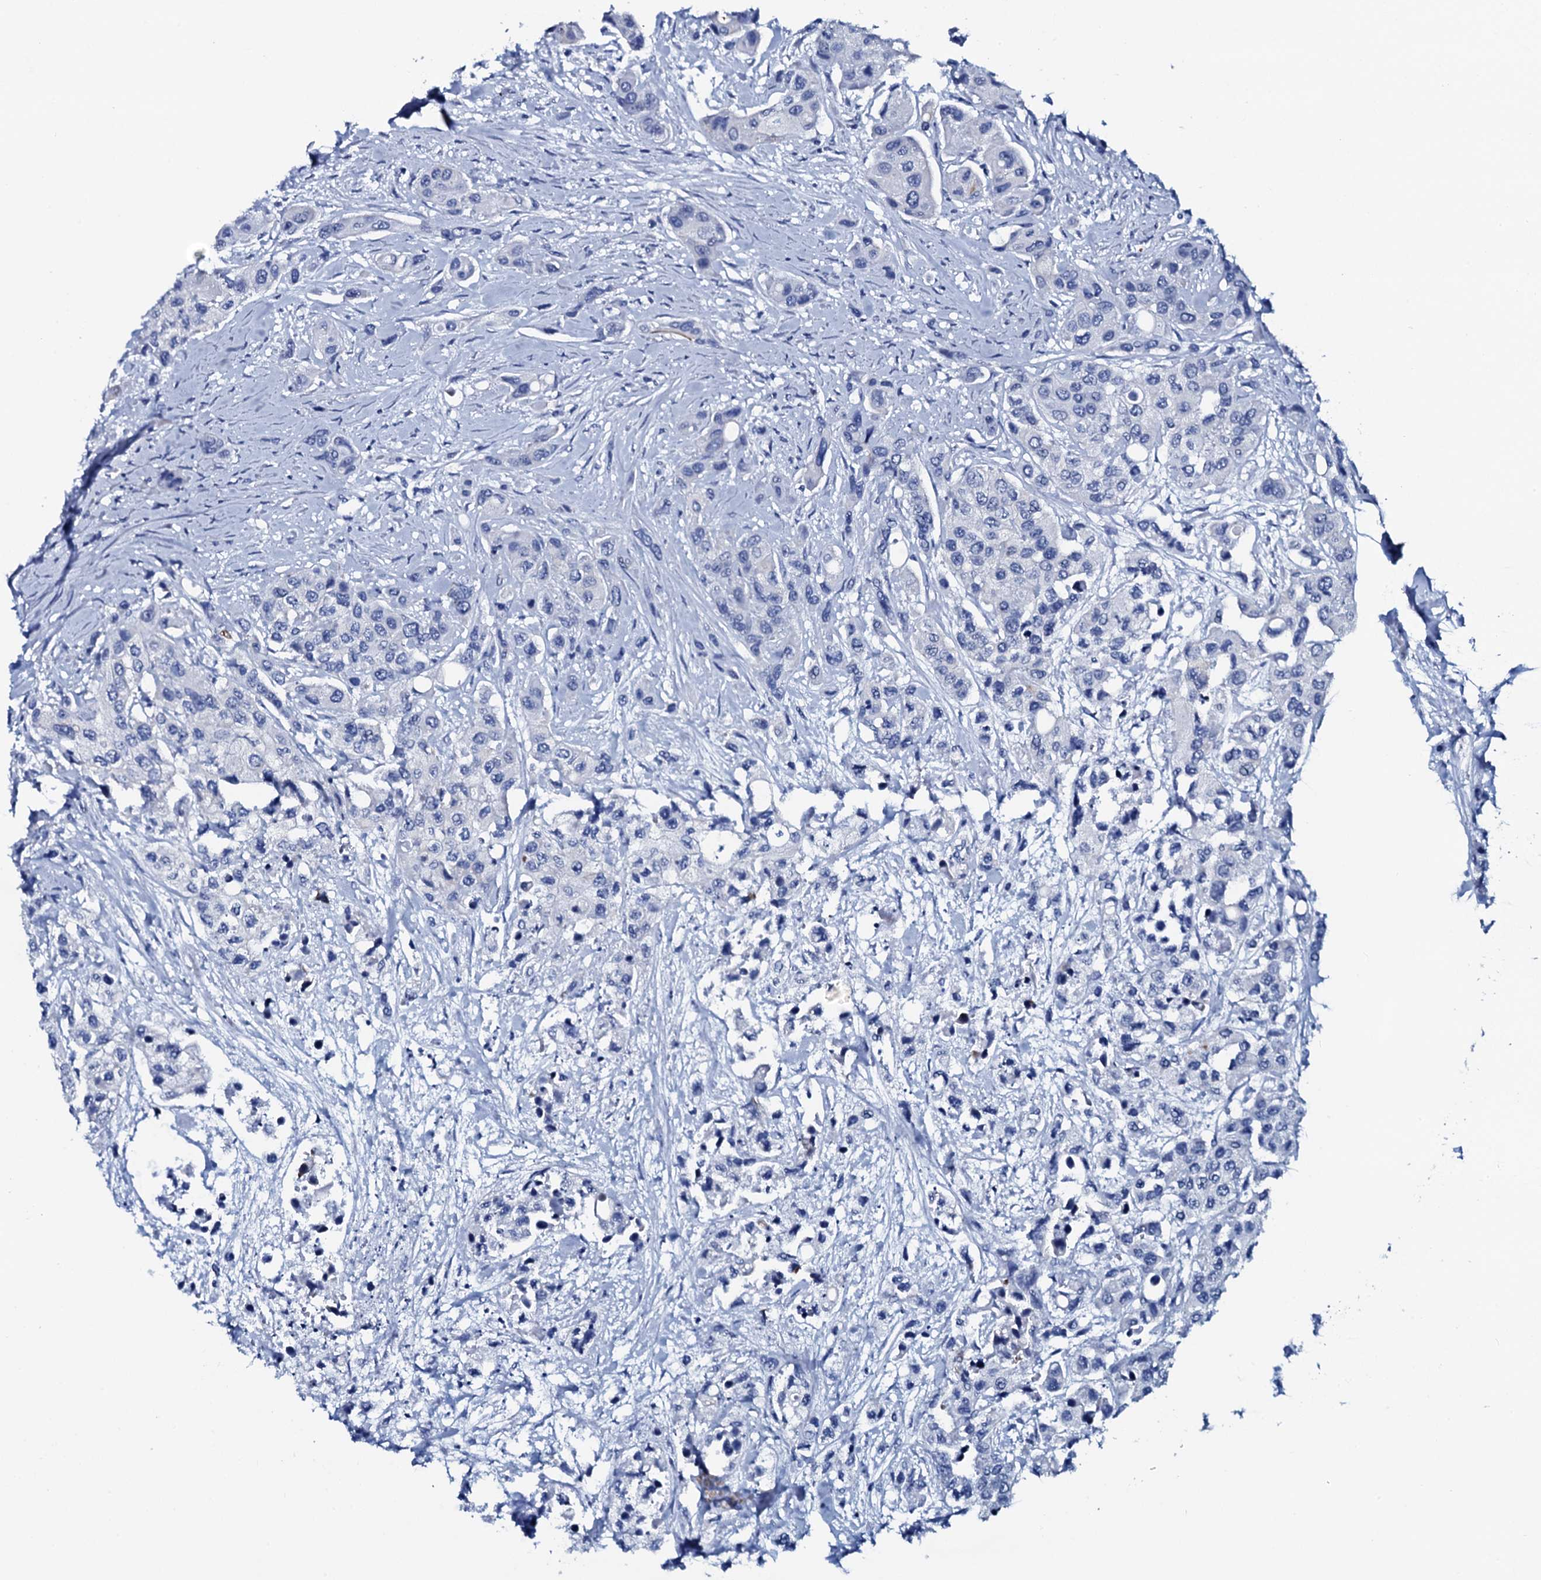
{"staining": {"intensity": "negative", "quantity": "none", "location": "none"}, "tissue": "urothelial cancer", "cell_type": "Tumor cells", "image_type": "cancer", "snomed": [{"axis": "morphology", "description": "Normal tissue, NOS"}, {"axis": "morphology", "description": "Urothelial carcinoma, High grade"}, {"axis": "topography", "description": "Vascular tissue"}, {"axis": "topography", "description": "Urinary bladder"}], "caption": "Immunohistochemistry (IHC) micrograph of human urothelial cancer stained for a protein (brown), which demonstrates no expression in tumor cells. (Stains: DAB IHC with hematoxylin counter stain, Microscopy: brightfield microscopy at high magnification).", "gene": "GYS2", "patient": {"sex": "female", "age": 56}}